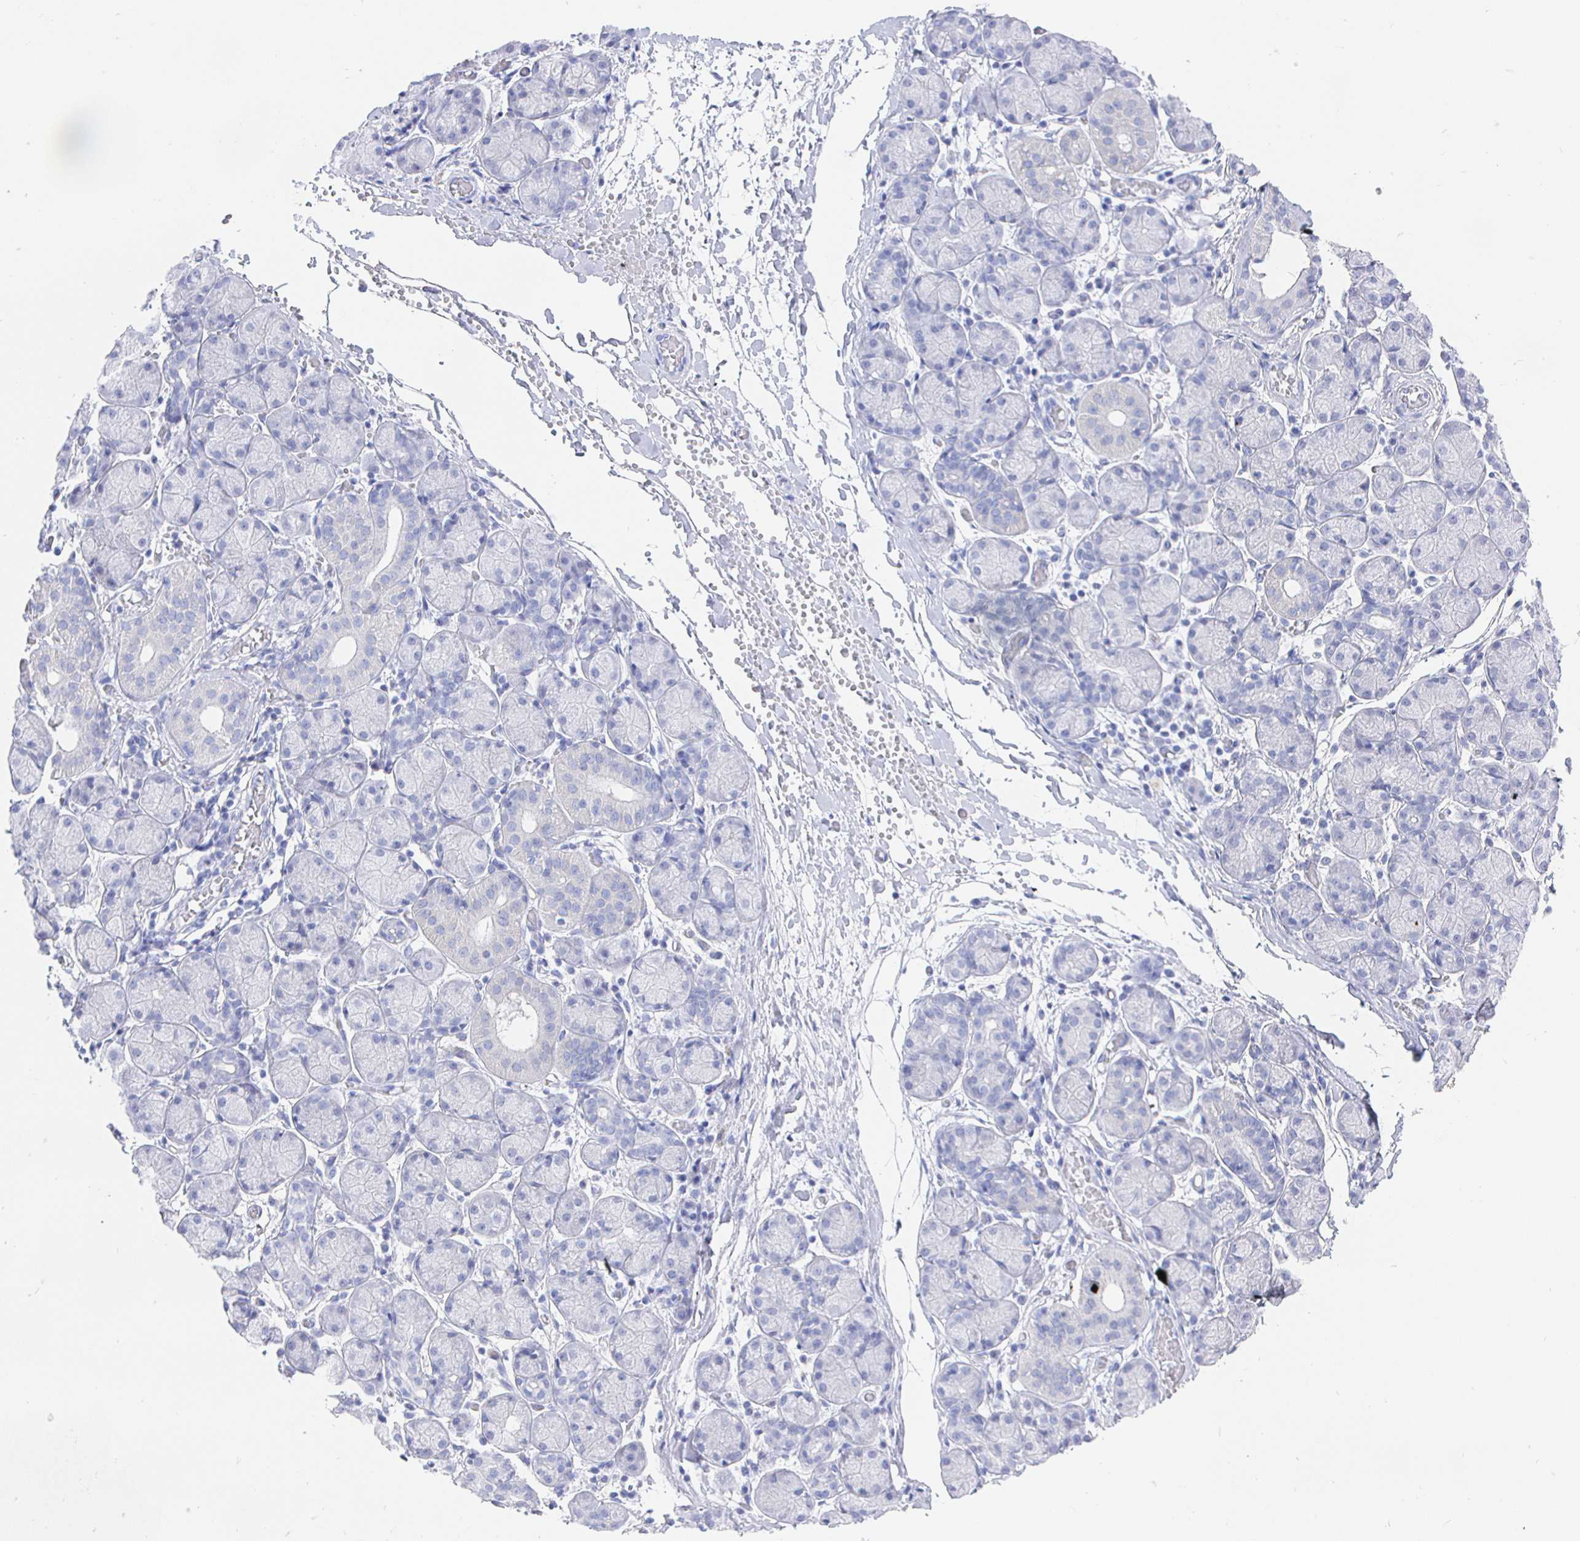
{"staining": {"intensity": "negative", "quantity": "none", "location": "none"}, "tissue": "salivary gland", "cell_type": "Glandular cells", "image_type": "normal", "snomed": [{"axis": "morphology", "description": "Normal tissue, NOS"}, {"axis": "topography", "description": "Salivary gland"}], "caption": "Image shows no protein positivity in glandular cells of normal salivary gland. (DAB (3,3'-diaminobenzidine) immunohistochemistry (IHC), high magnification).", "gene": "CLCA1", "patient": {"sex": "female", "age": 24}}